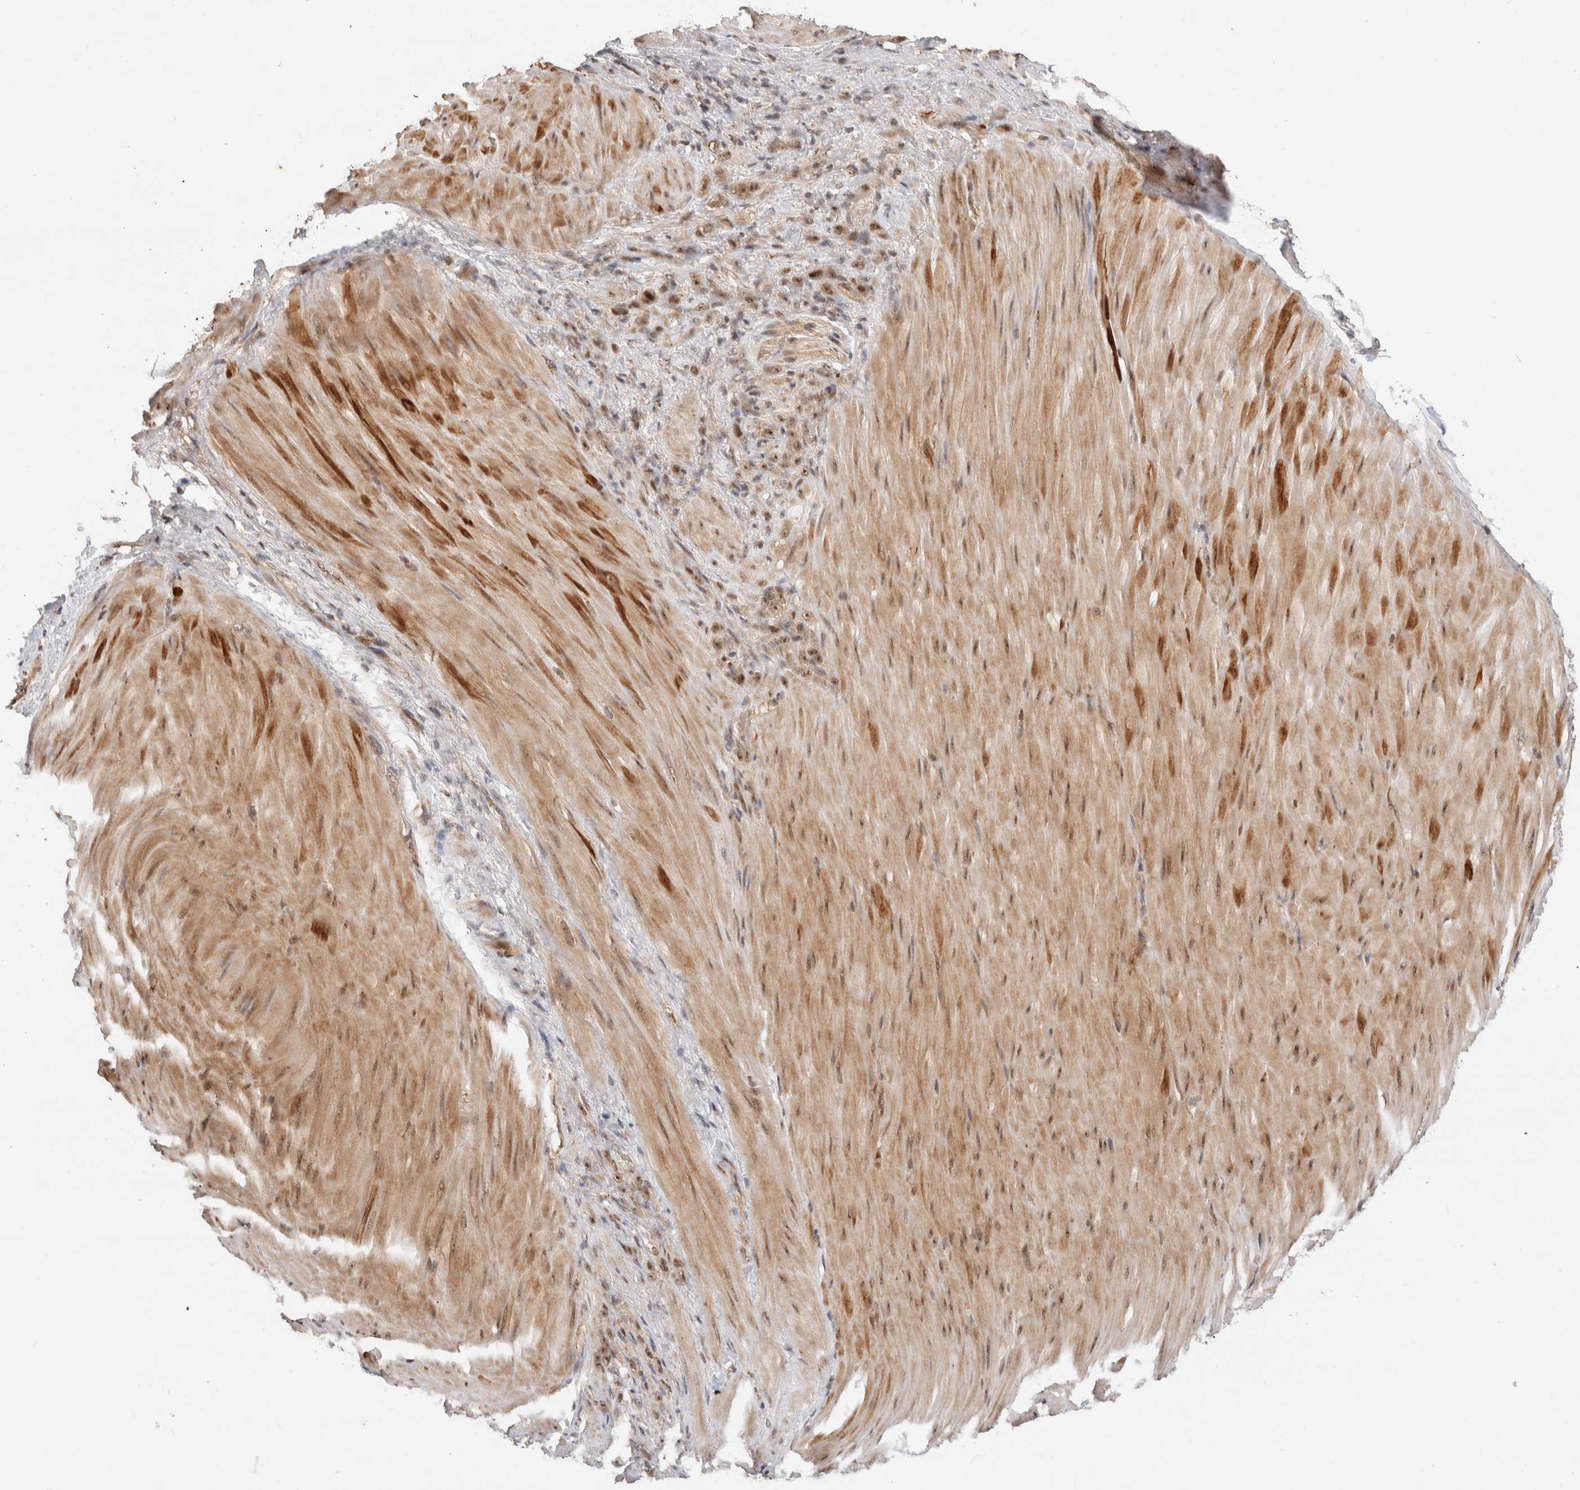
{"staining": {"intensity": "weak", "quantity": ">75%", "location": "nuclear"}, "tissue": "stomach cancer", "cell_type": "Tumor cells", "image_type": "cancer", "snomed": [{"axis": "morphology", "description": "Normal tissue, NOS"}, {"axis": "morphology", "description": "Adenocarcinoma, NOS"}, {"axis": "topography", "description": "Stomach"}], "caption": "Tumor cells exhibit low levels of weak nuclear staining in approximately >75% of cells in human stomach cancer.", "gene": "MPHOSPH6", "patient": {"sex": "male", "age": 82}}